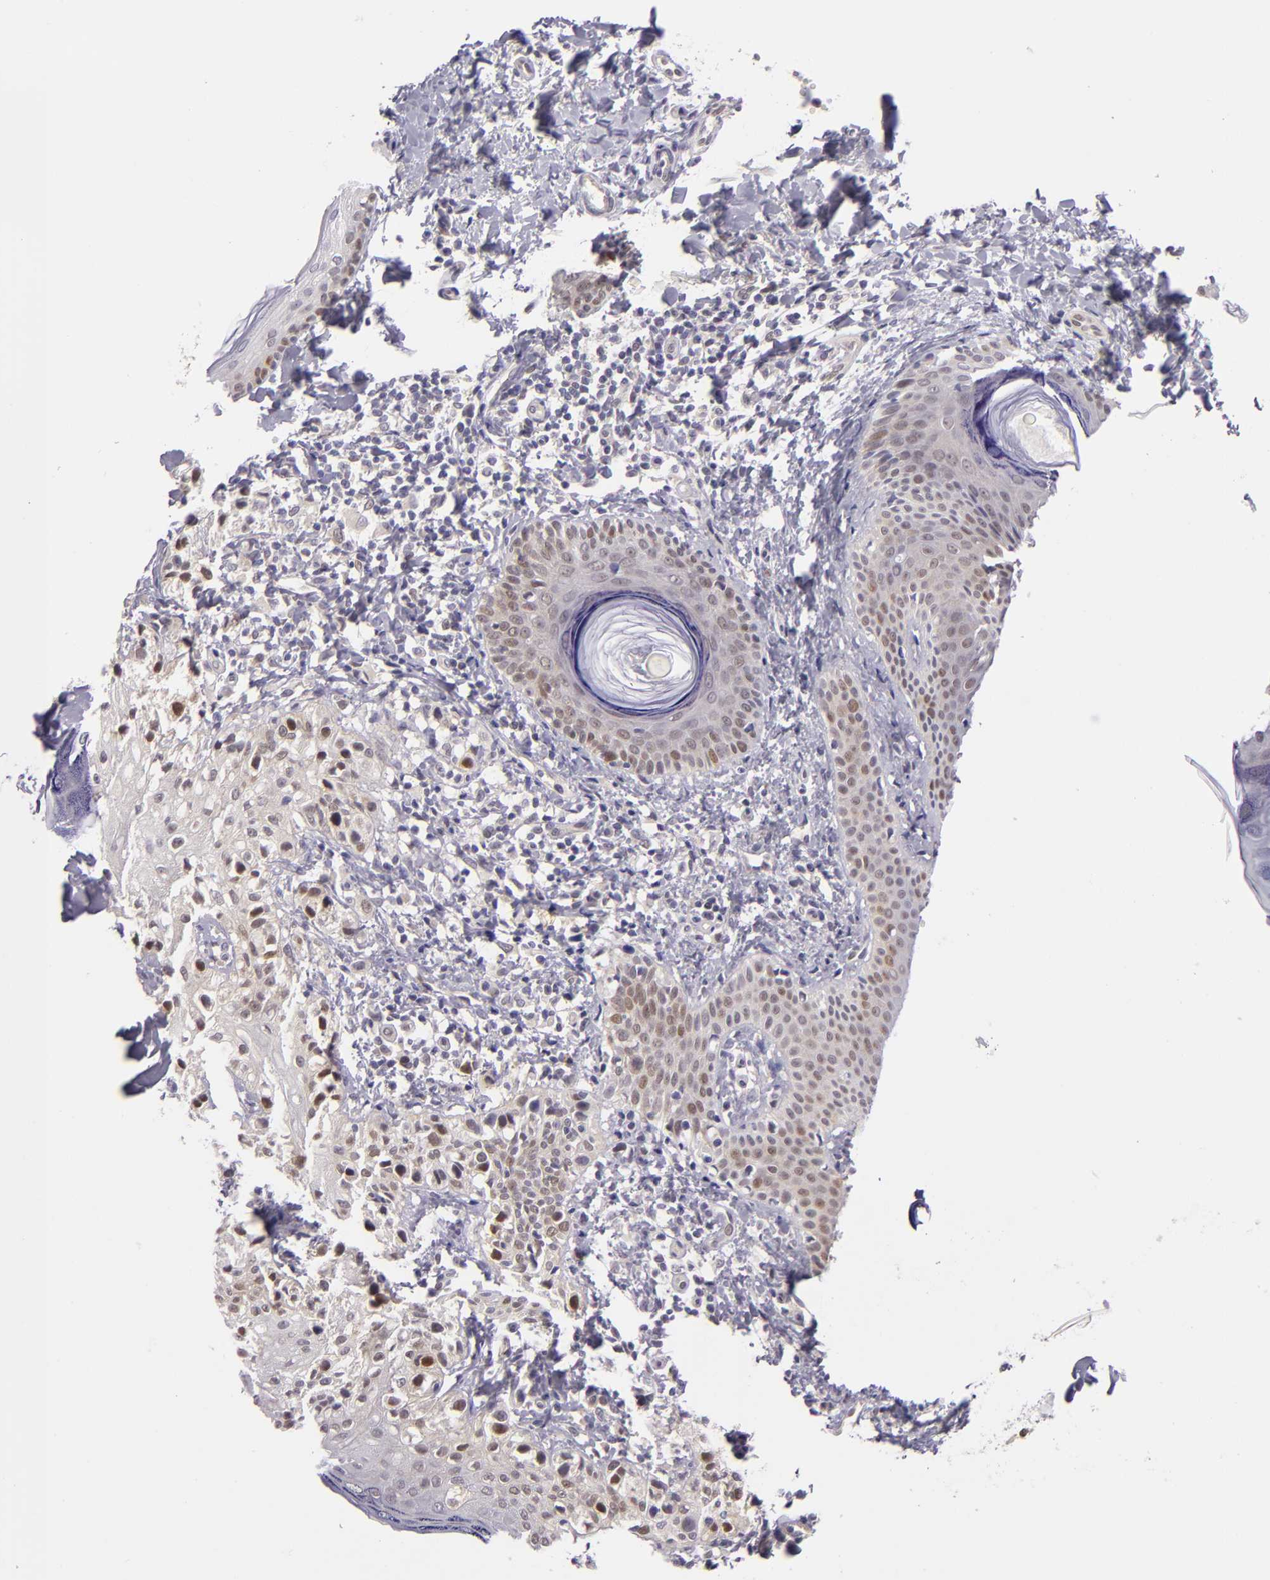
{"staining": {"intensity": "moderate", "quantity": "25%-75%", "location": "nuclear"}, "tissue": "melanoma", "cell_type": "Tumor cells", "image_type": "cancer", "snomed": [{"axis": "morphology", "description": "Malignant melanoma, NOS"}, {"axis": "topography", "description": "Skin"}], "caption": "This is an image of IHC staining of melanoma, which shows moderate staining in the nuclear of tumor cells.", "gene": "CSE1L", "patient": {"sex": "male", "age": 23}}